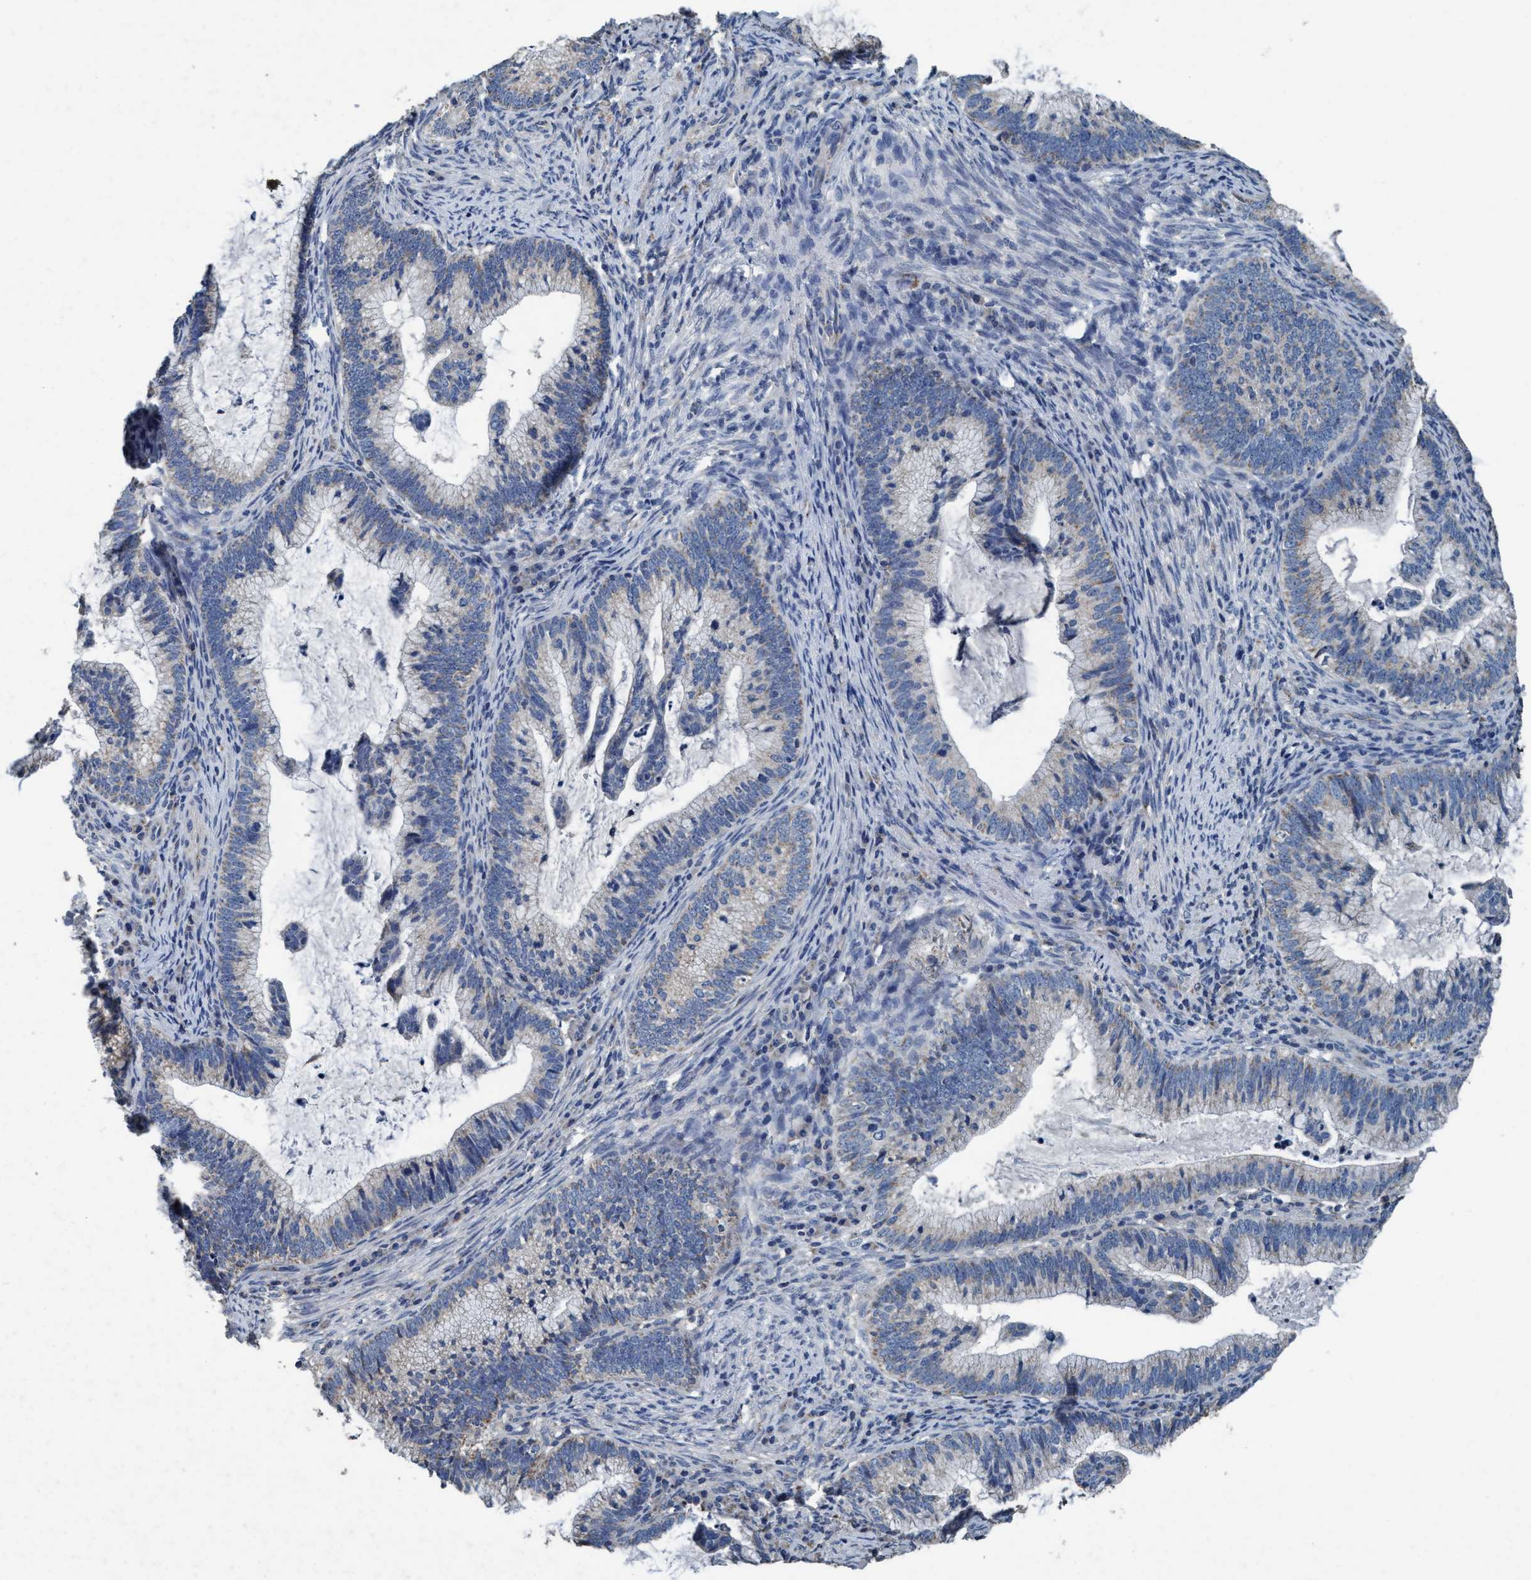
{"staining": {"intensity": "weak", "quantity": "<25%", "location": "cytoplasmic/membranous"}, "tissue": "cervical cancer", "cell_type": "Tumor cells", "image_type": "cancer", "snomed": [{"axis": "morphology", "description": "Adenocarcinoma, NOS"}, {"axis": "topography", "description": "Cervix"}], "caption": "The immunohistochemistry micrograph has no significant staining in tumor cells of cervical cancer tissue.", "gene": "ANKFN1", "patient": {"sex": "female", "age": 36}}